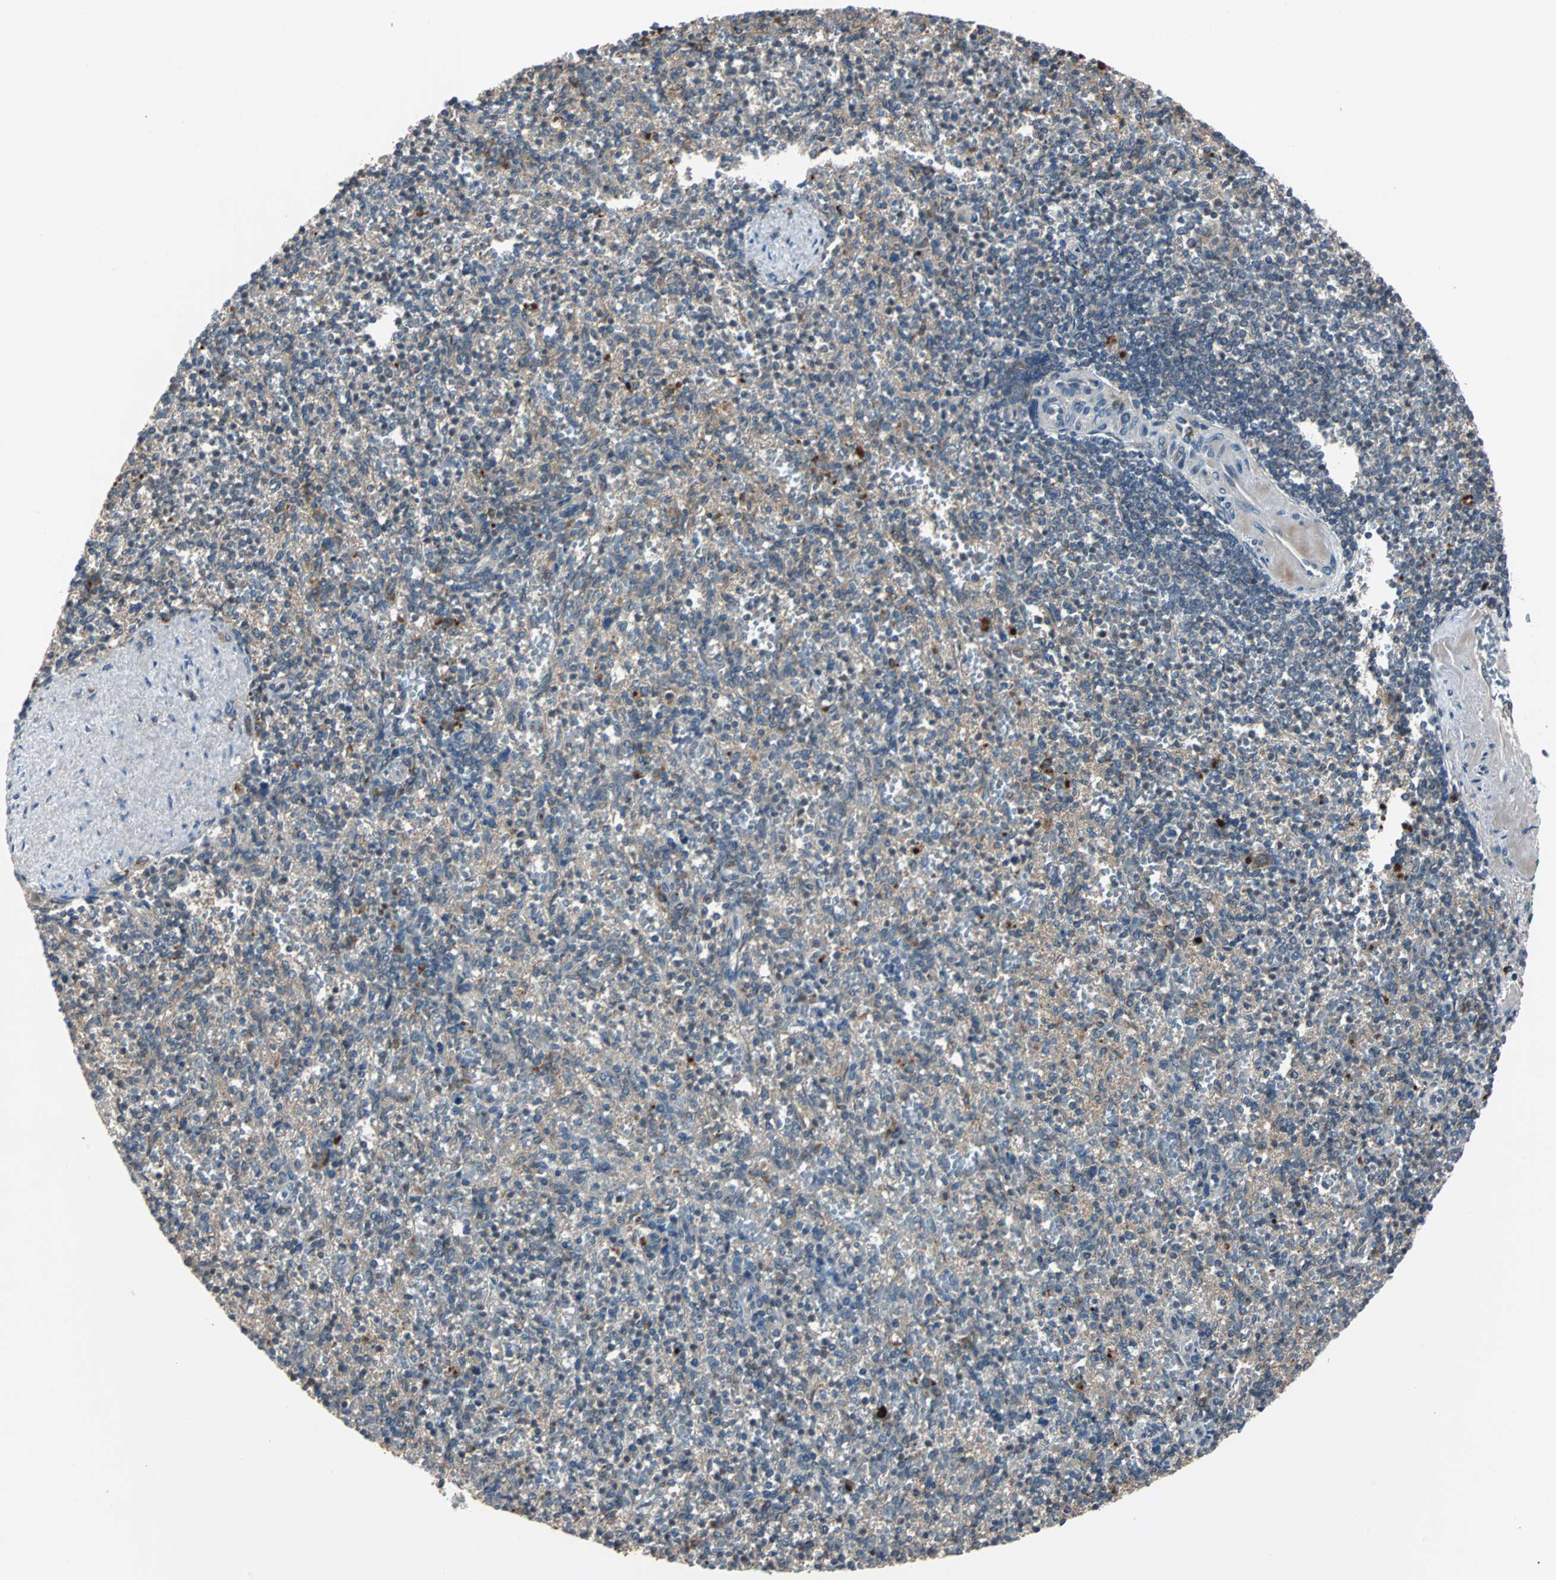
{"staining": {"intensity": "weak", "quantity": ">75%", "location": "cytoplasmic/membranous"}, "tissue": "spleen", "cell_type": "Cells in red pulp", "image_type": "normal", "snomed": [{"axis": "morphology", "description": "Normal tissue, NOS"}, {"axis": "topography", "description": "Spleen"}], "caption": "This histopathology image shows immunohistochemistry staining of benign human spleen, with low weak cytoplasmic/membranous expression in approximately >75% of cells in red pulp.", "gene": "ARF1", "patient": {"sex": "female", "age": 74}}